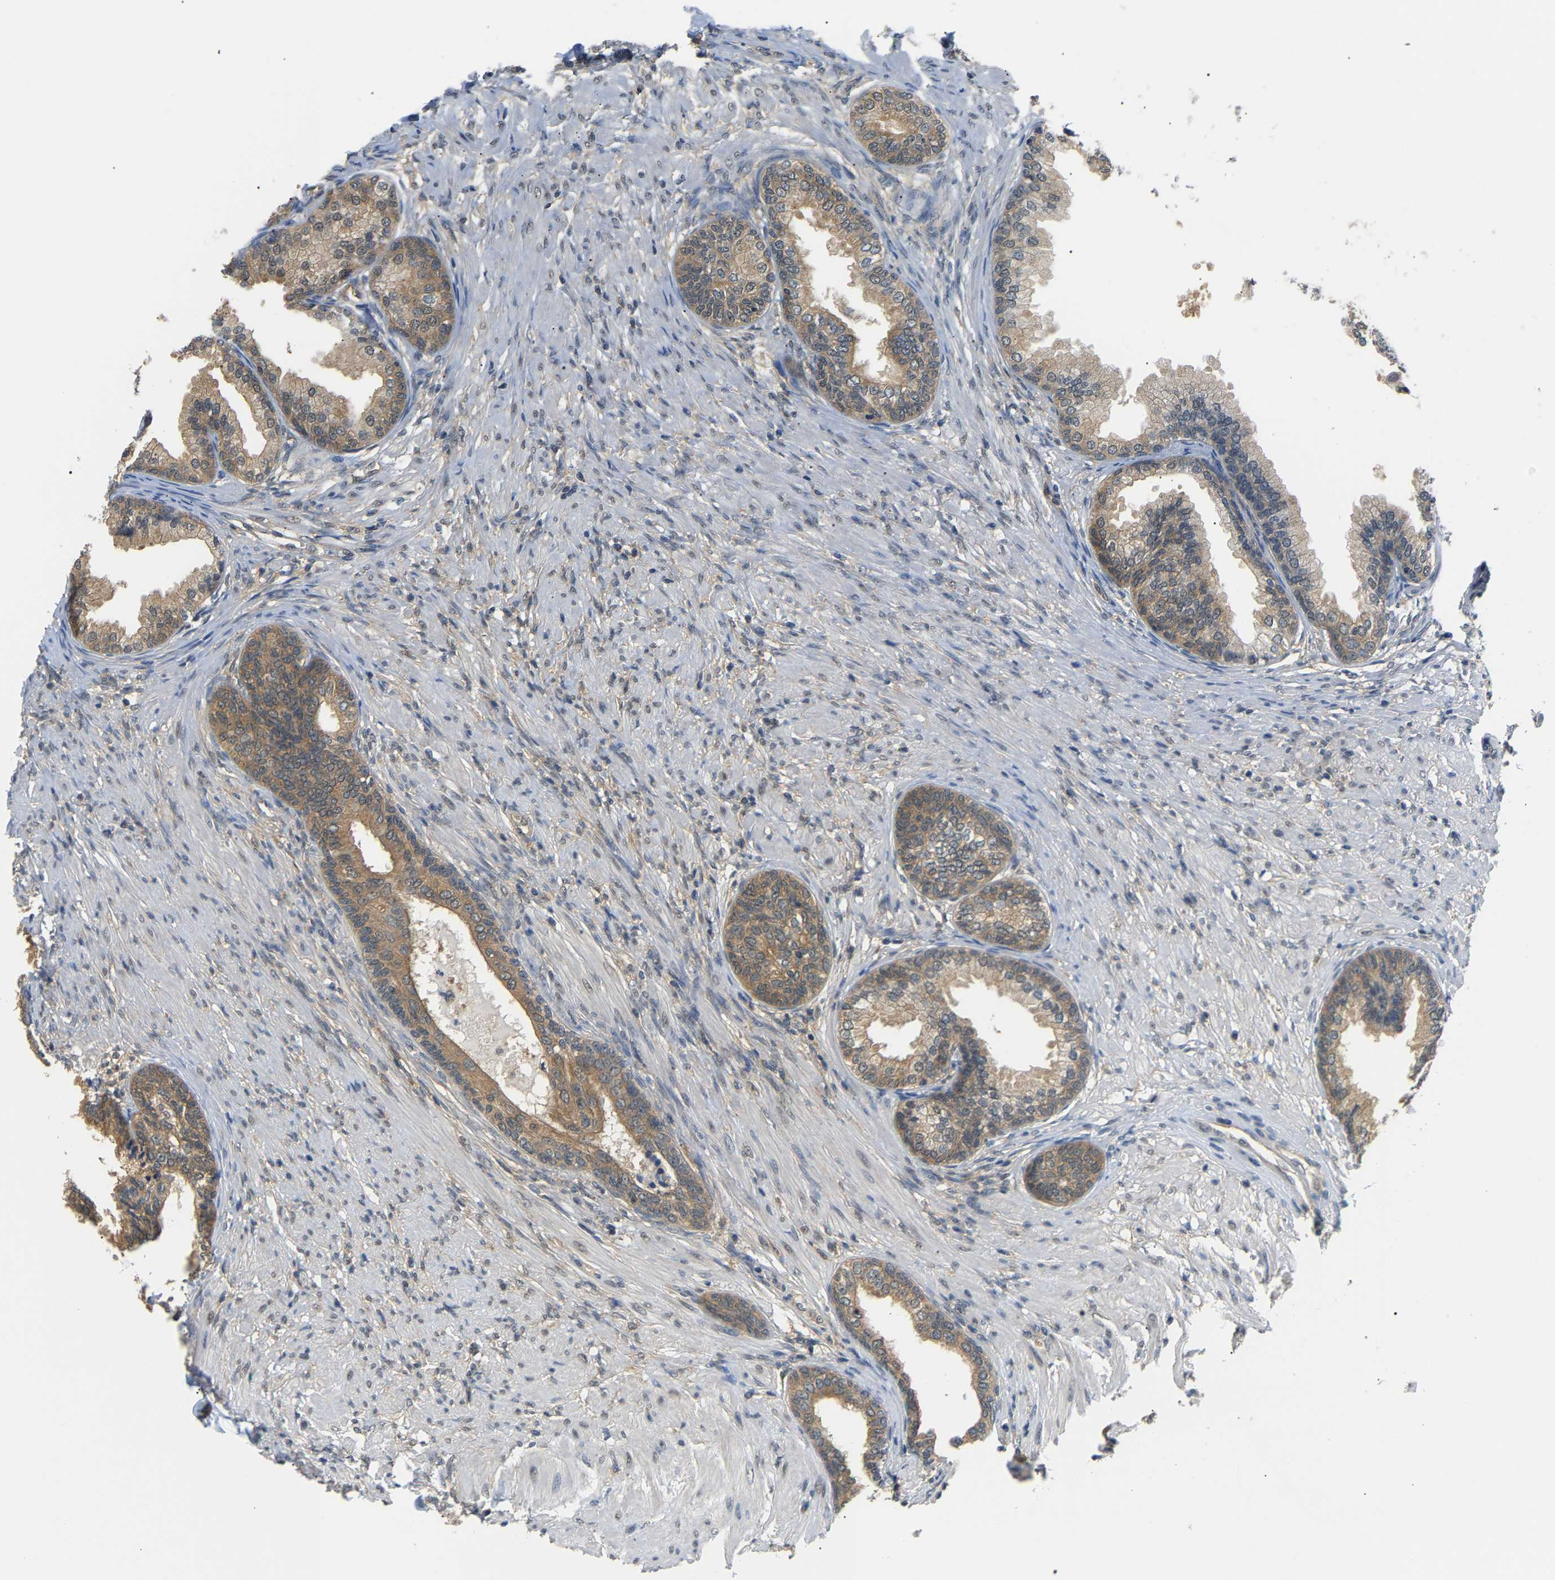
{"staining": {"intensity": "moderate", "quantity": ">75%", "location": "cytoplasmic/membranous"}, "tissue": "prostate", "cell_type": "Glandular cells", "image_type": "normal", "snomed": [{"axis": "morphology", "description": "Normal tissue, NOS"}, {"axis": "topography", "description": "Prostate"}], "caption": "Protein expression analysis of normal human prostate reveals moderate cytoplasmic/membranous staining in approximately >75% of glandular cells.", "gene": "ARHGEF12", "patient": {"sex": "male", "age": 76}}